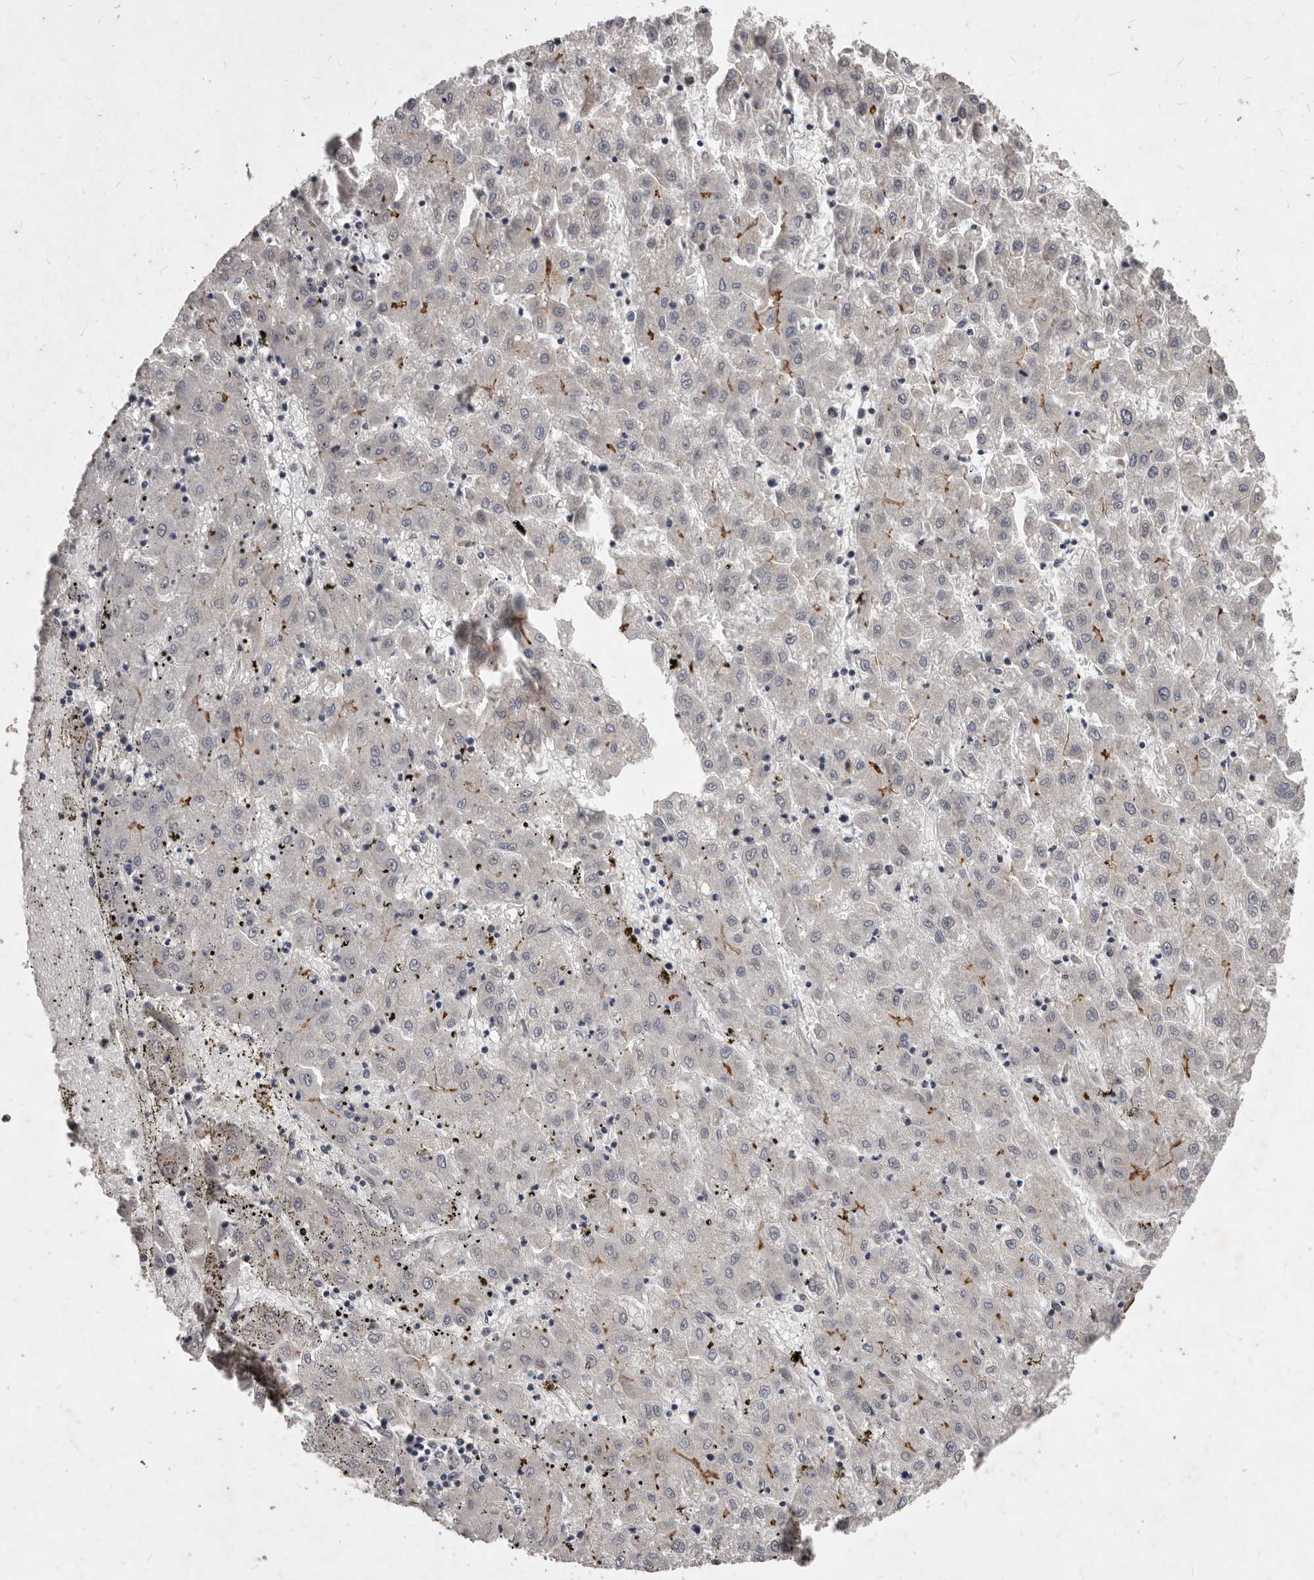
{"staining": {"intensity": "moderate", "quantity": "<25%", "location": "cytoplasmic/membranous"}, "tissue": "liver cancer", "cell_type": "Tumor cells", "image_type": "cancer", "snomed": [{"axis": "morphology", "description": "Carcinoma, Hepatocellular, NOS"}, {"axis": "topography", "description": "Liver"}], "caption": "This histopathology image demonstrates immunohistochemistry staining of human hepatocellular carcinoma (liver), with low moderate cytoplasmic/membranous positivity in approximately <25% of tumor cells.", "gene": "GPRC5C", "patient": {"sex": "male", "age": 72}}